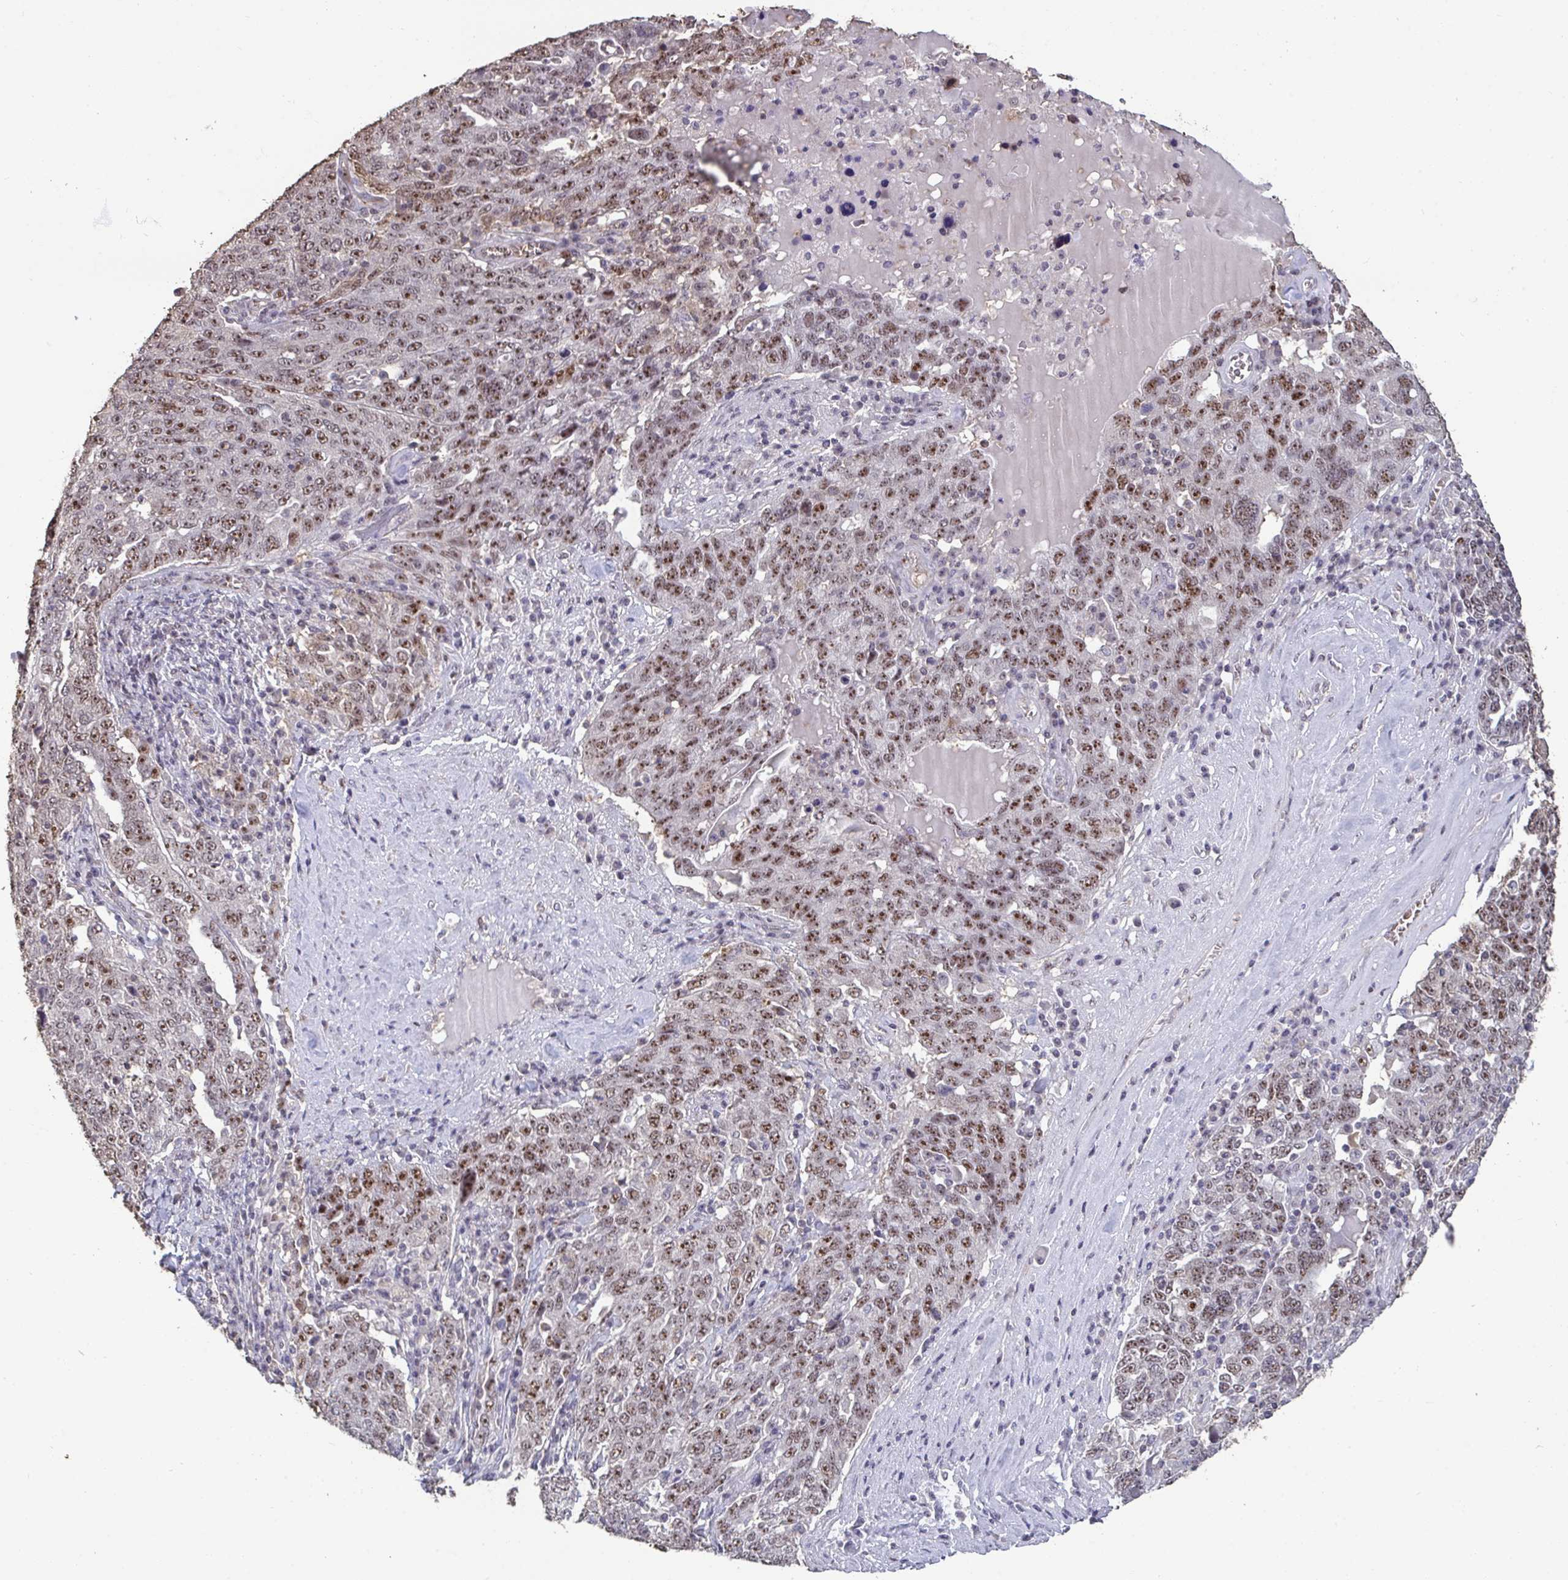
{"staining": {"intensity": "moderate", "quantity": ">75%", "location": "nuclear"}, "tissue": "ovarian cancer", "cell_type": "Tumor cells", "image_type": "cancer", "snomed": [{"axis": "morphology", "description": "Carcinoma, endometroid"}, {"axis": "topography", "description": "Ovary"}], "caption": "Moderate nuclear protein staining is appreciated in about >75% of tumor cells in endometroid carcinoma (ovarian).", "gene": "SENP3", "patient": {"sex": "female", "age": 62}}